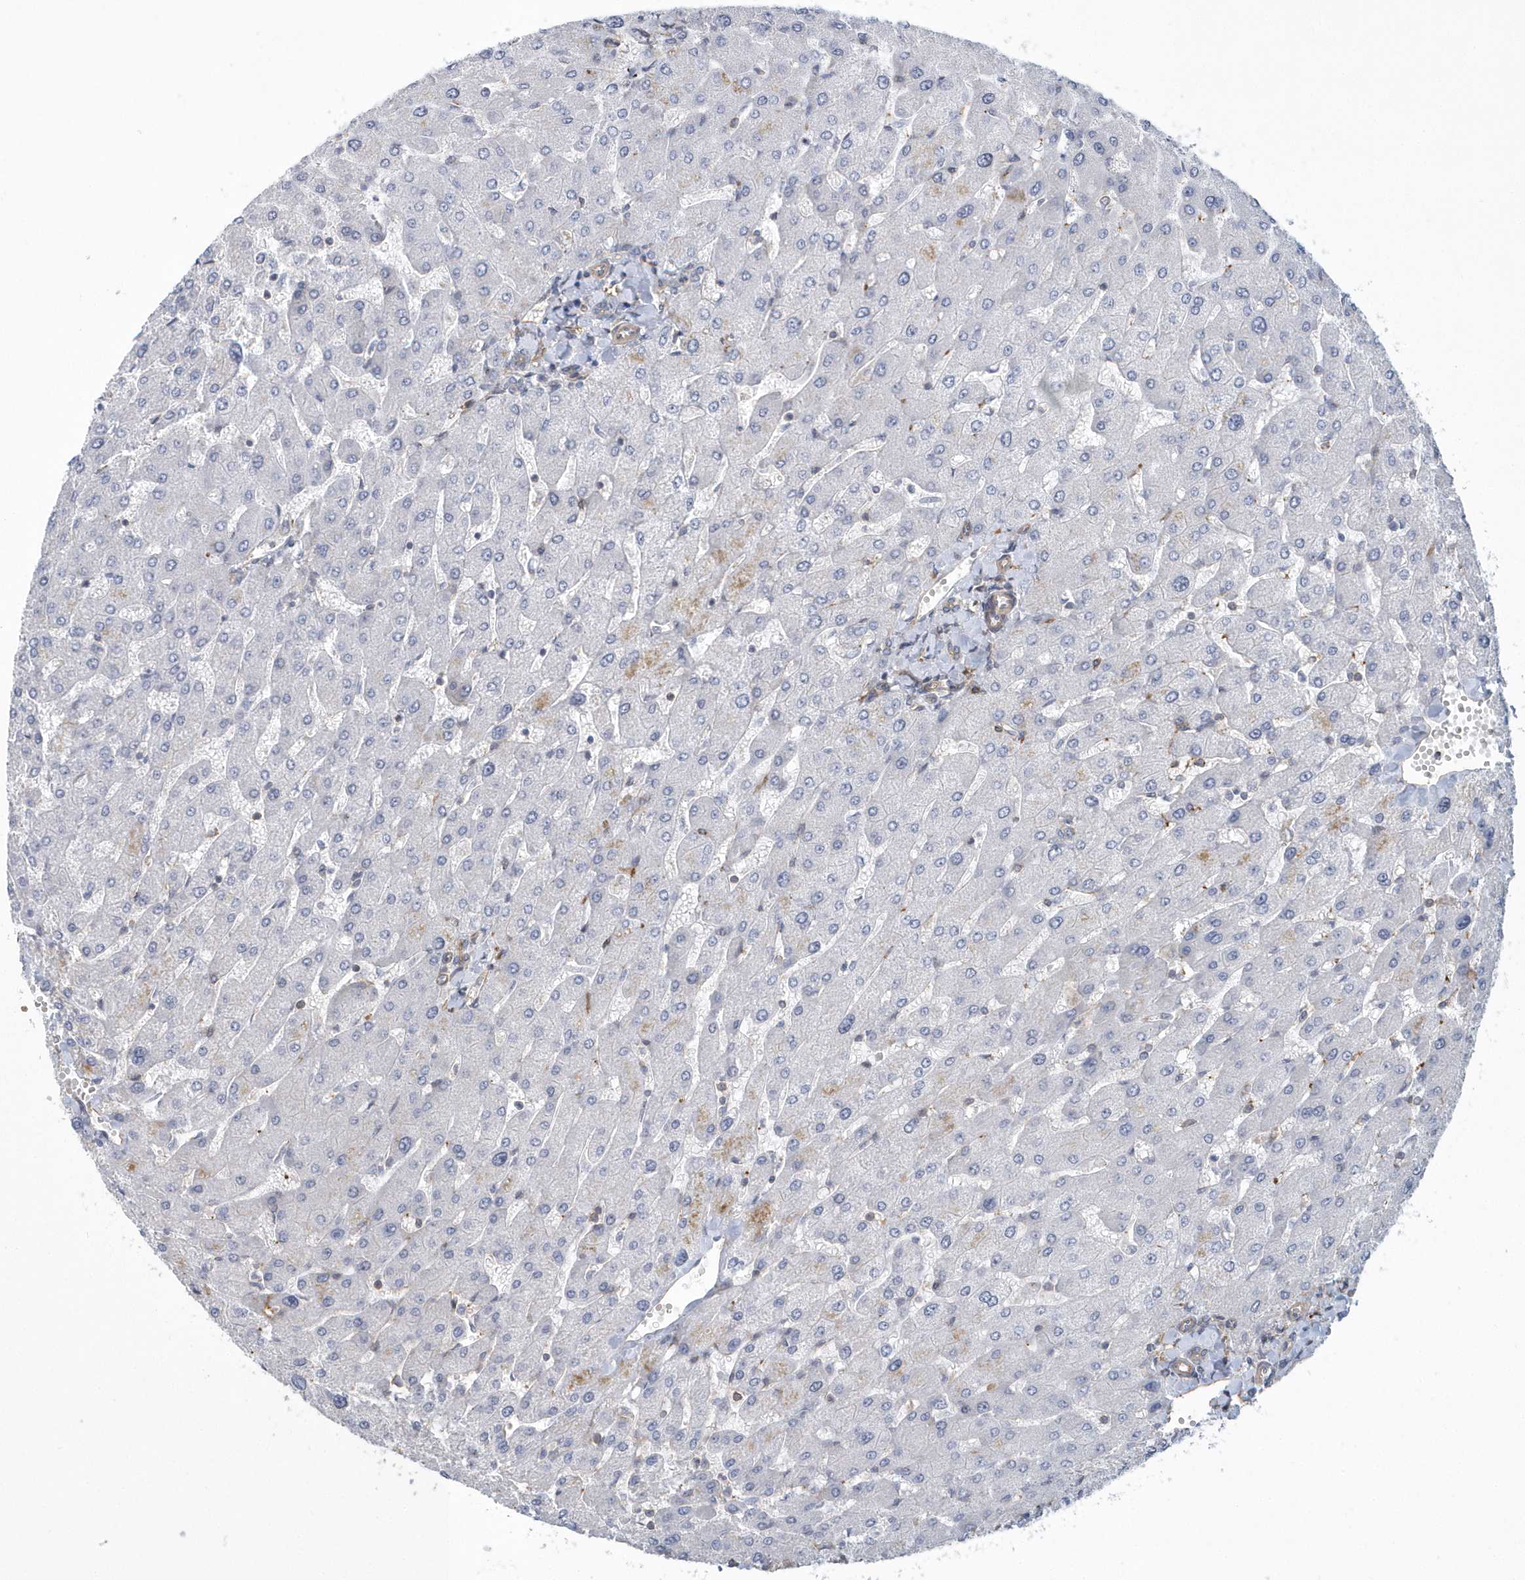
{"staining": {"intensity": "negative", "quantity": "none", "location": "none"}, "tissue": "liver", "cell_type": "Cholangiocytes", "image_type": "normal", "snomed": [{"axis": "morphology", "description": "Normal tissue, NOS"}, {"axis": "topography", "description": "Liver"}], "caption": "Normal liver was stained to show a protein in brown. There is no significant staining in cholangiocytes.", "gene": "ARAP2", "patient": {"sex": "male", "age": 55}}